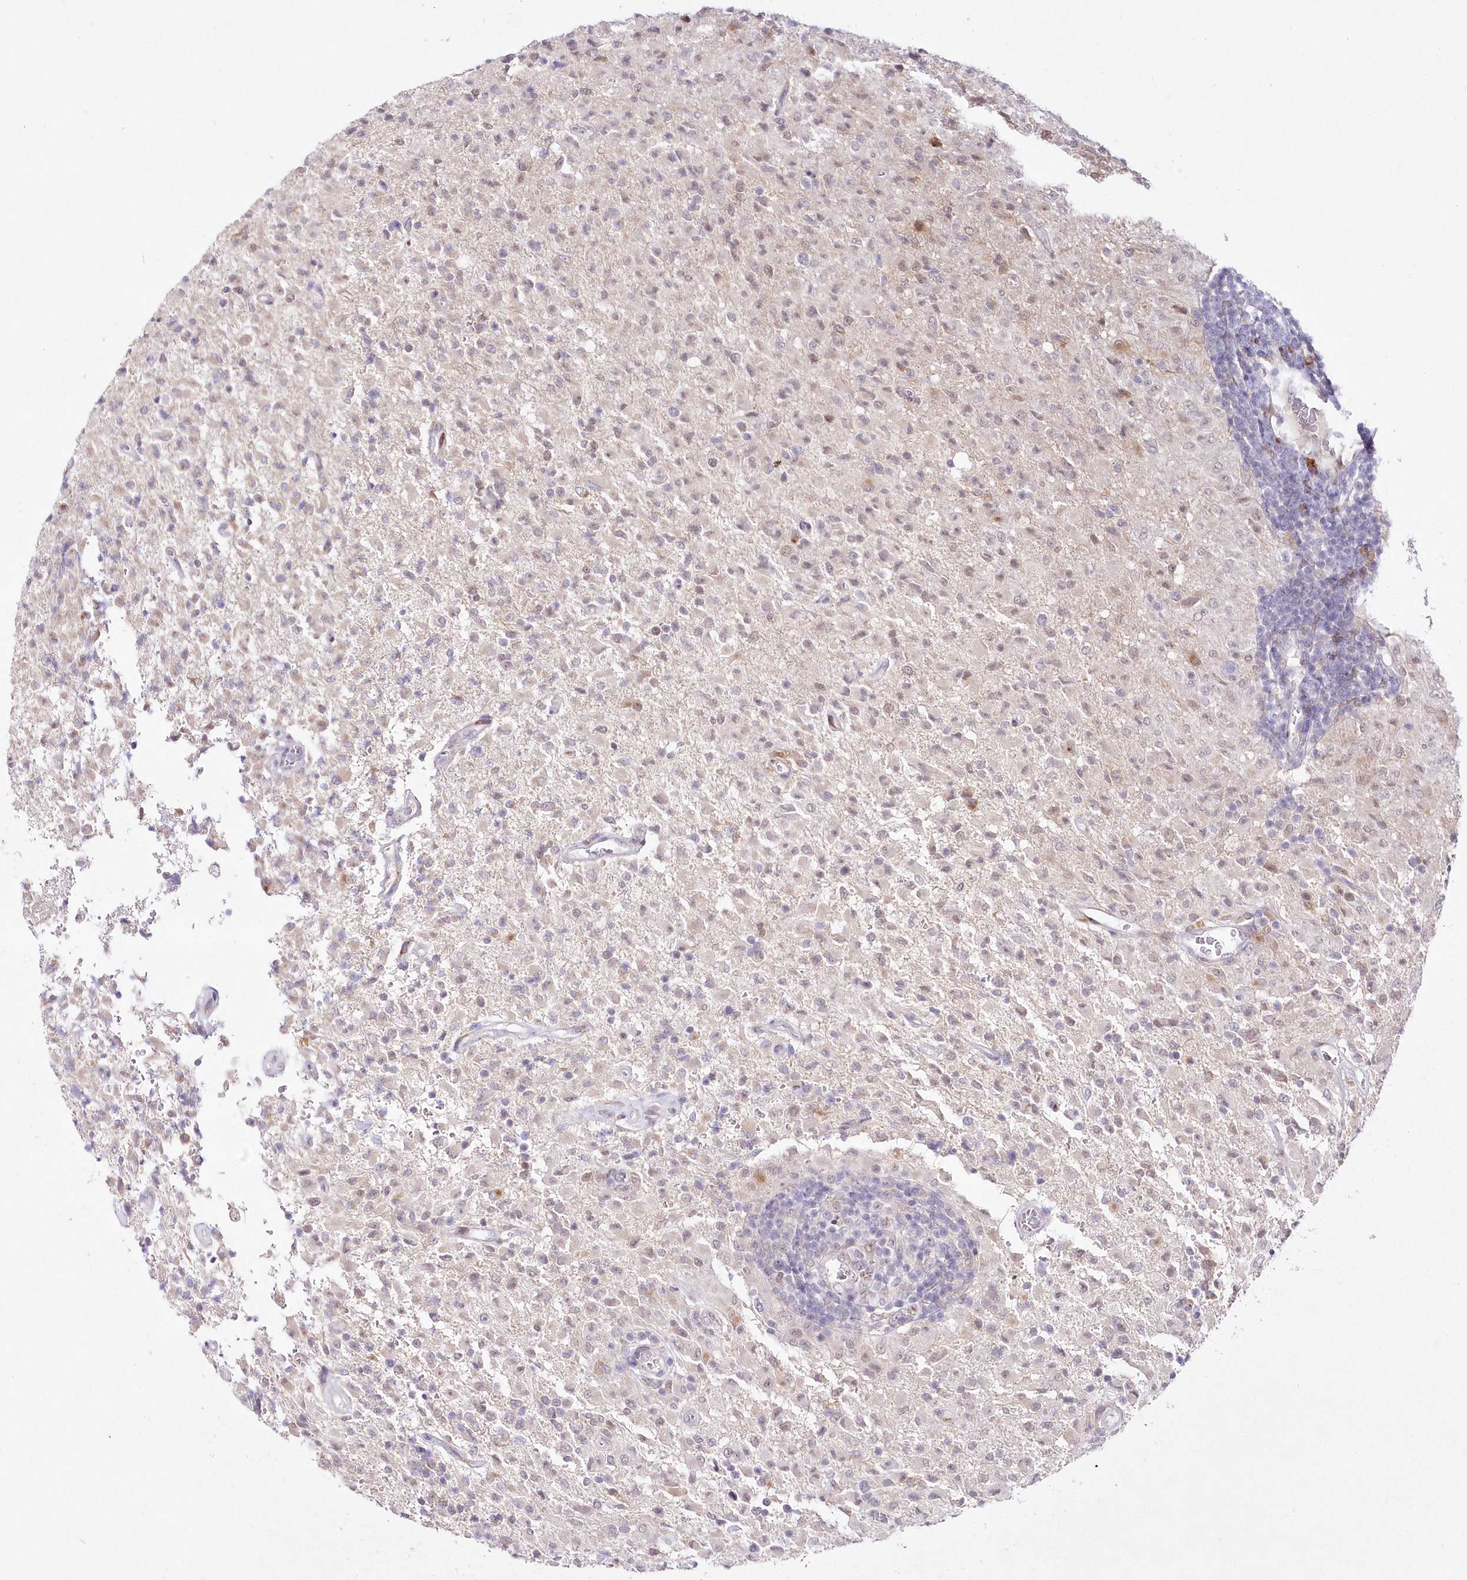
{"staining": {"intensity": "negative", "quantity": "none", "location": "none"}, "tissue": "glioma", "cell_type": "Tumor cells", "image_type": "cancer", "snomed": [{"axis": "morphology", "description": "Glioma, malignant, High grade"}, {"axis": "topography", "description": "Brain"}], "caption": "The immunohistochemistry (IHC) photomicrograph has no significant positivity in tumor cells of glioma tissue.", "gene": "LDB1", "patient": {"sex": "female", "age": 57}}